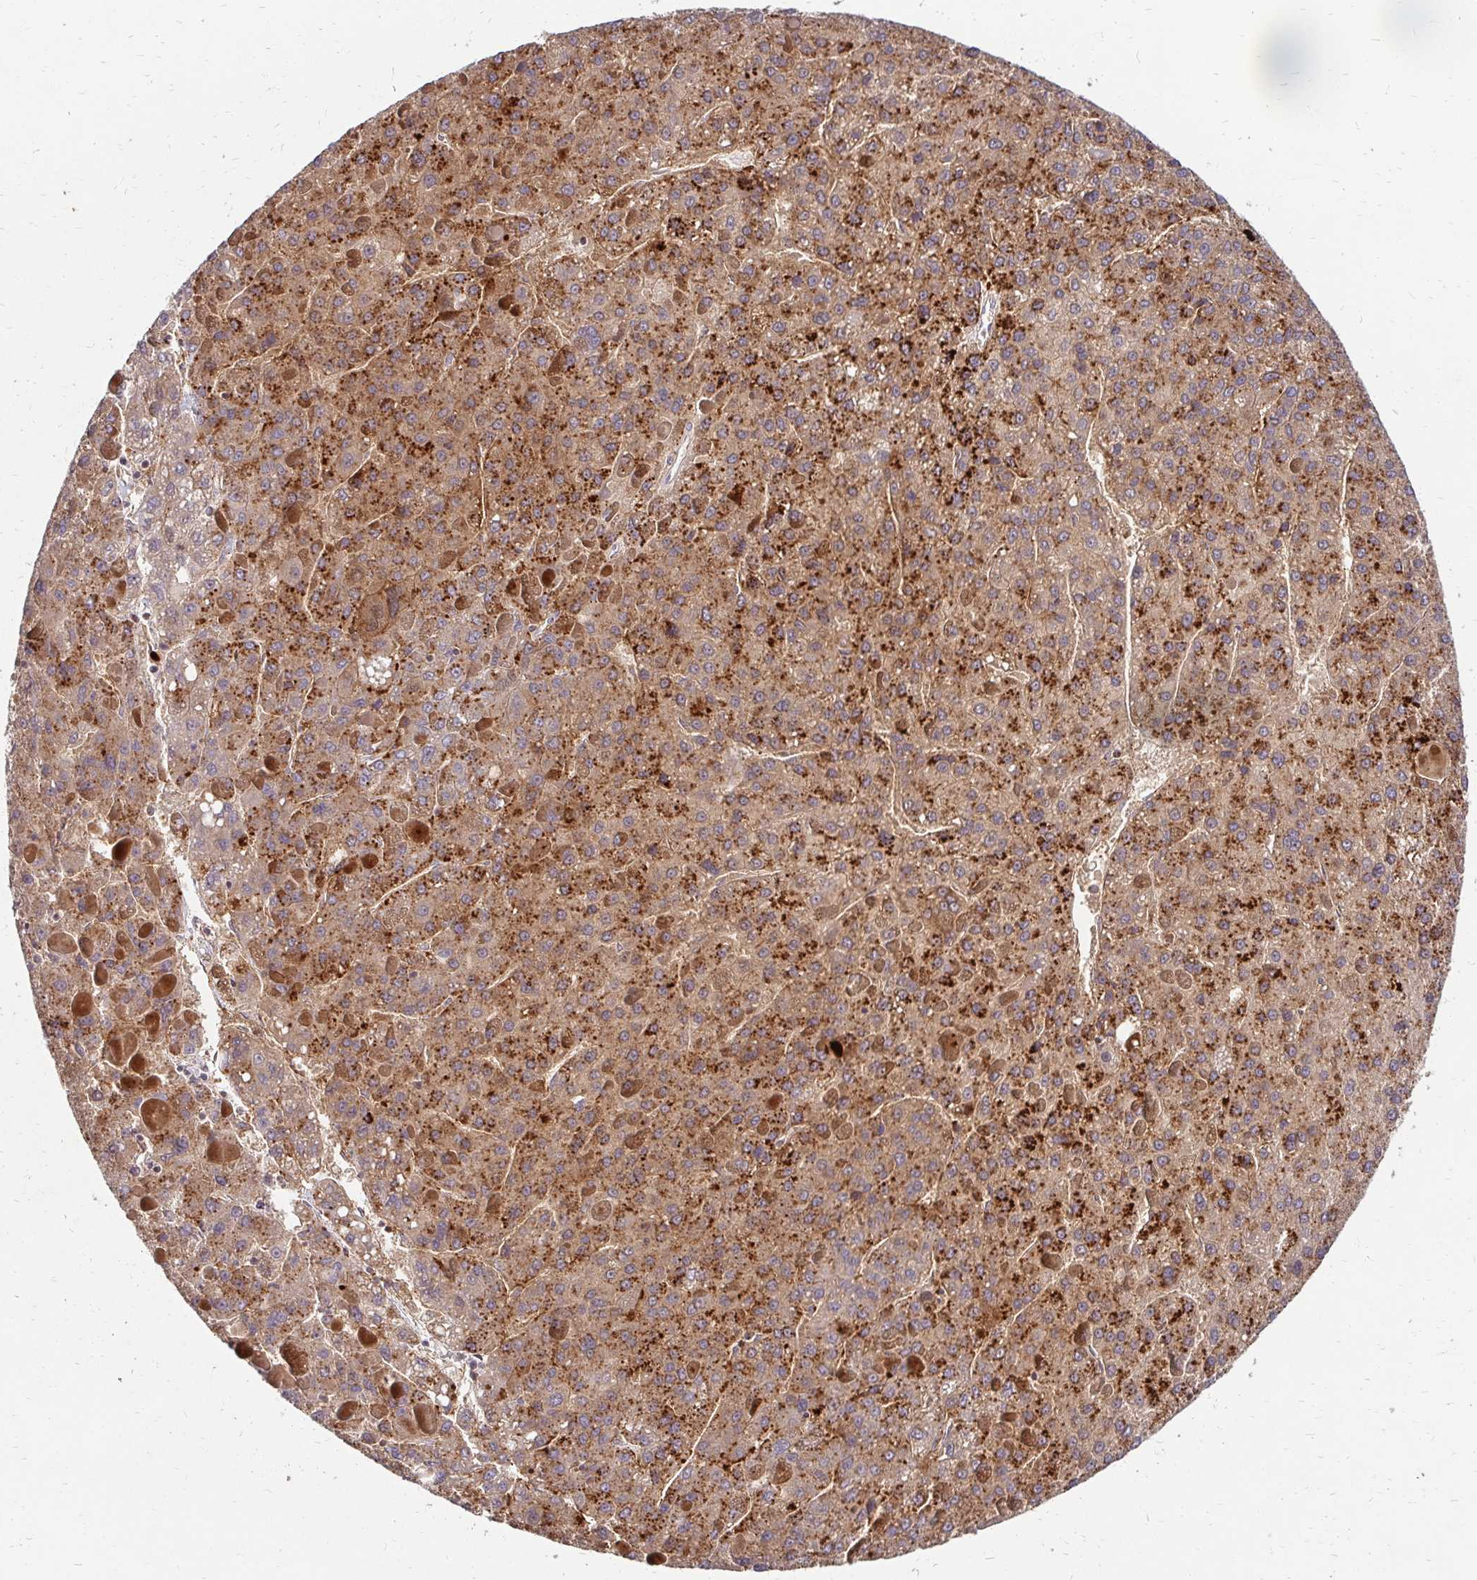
{"staining": {"intensity": "moderate", "quantity": ">75%", "location": "cytoplasmic/membranous"}, "tissue": "liver cancer", "cell_type": "Tumor cells", "image_type": "cancer", "snomed": [{"axis": "morphology", "description": "Carcinoma, Hepatocellular, NOS"}, {"axis": "topography", "description": "Liver"}], "caption": "This histopathology image exhibits immunohistochemistry staining of liver hepatocellular carcinoma, with medium moderate cytoplasmic/membranous staining in approximately >75% of tumor cells.", "gene": "IDUA", "patient": {"sex": "female", "age": 82}}